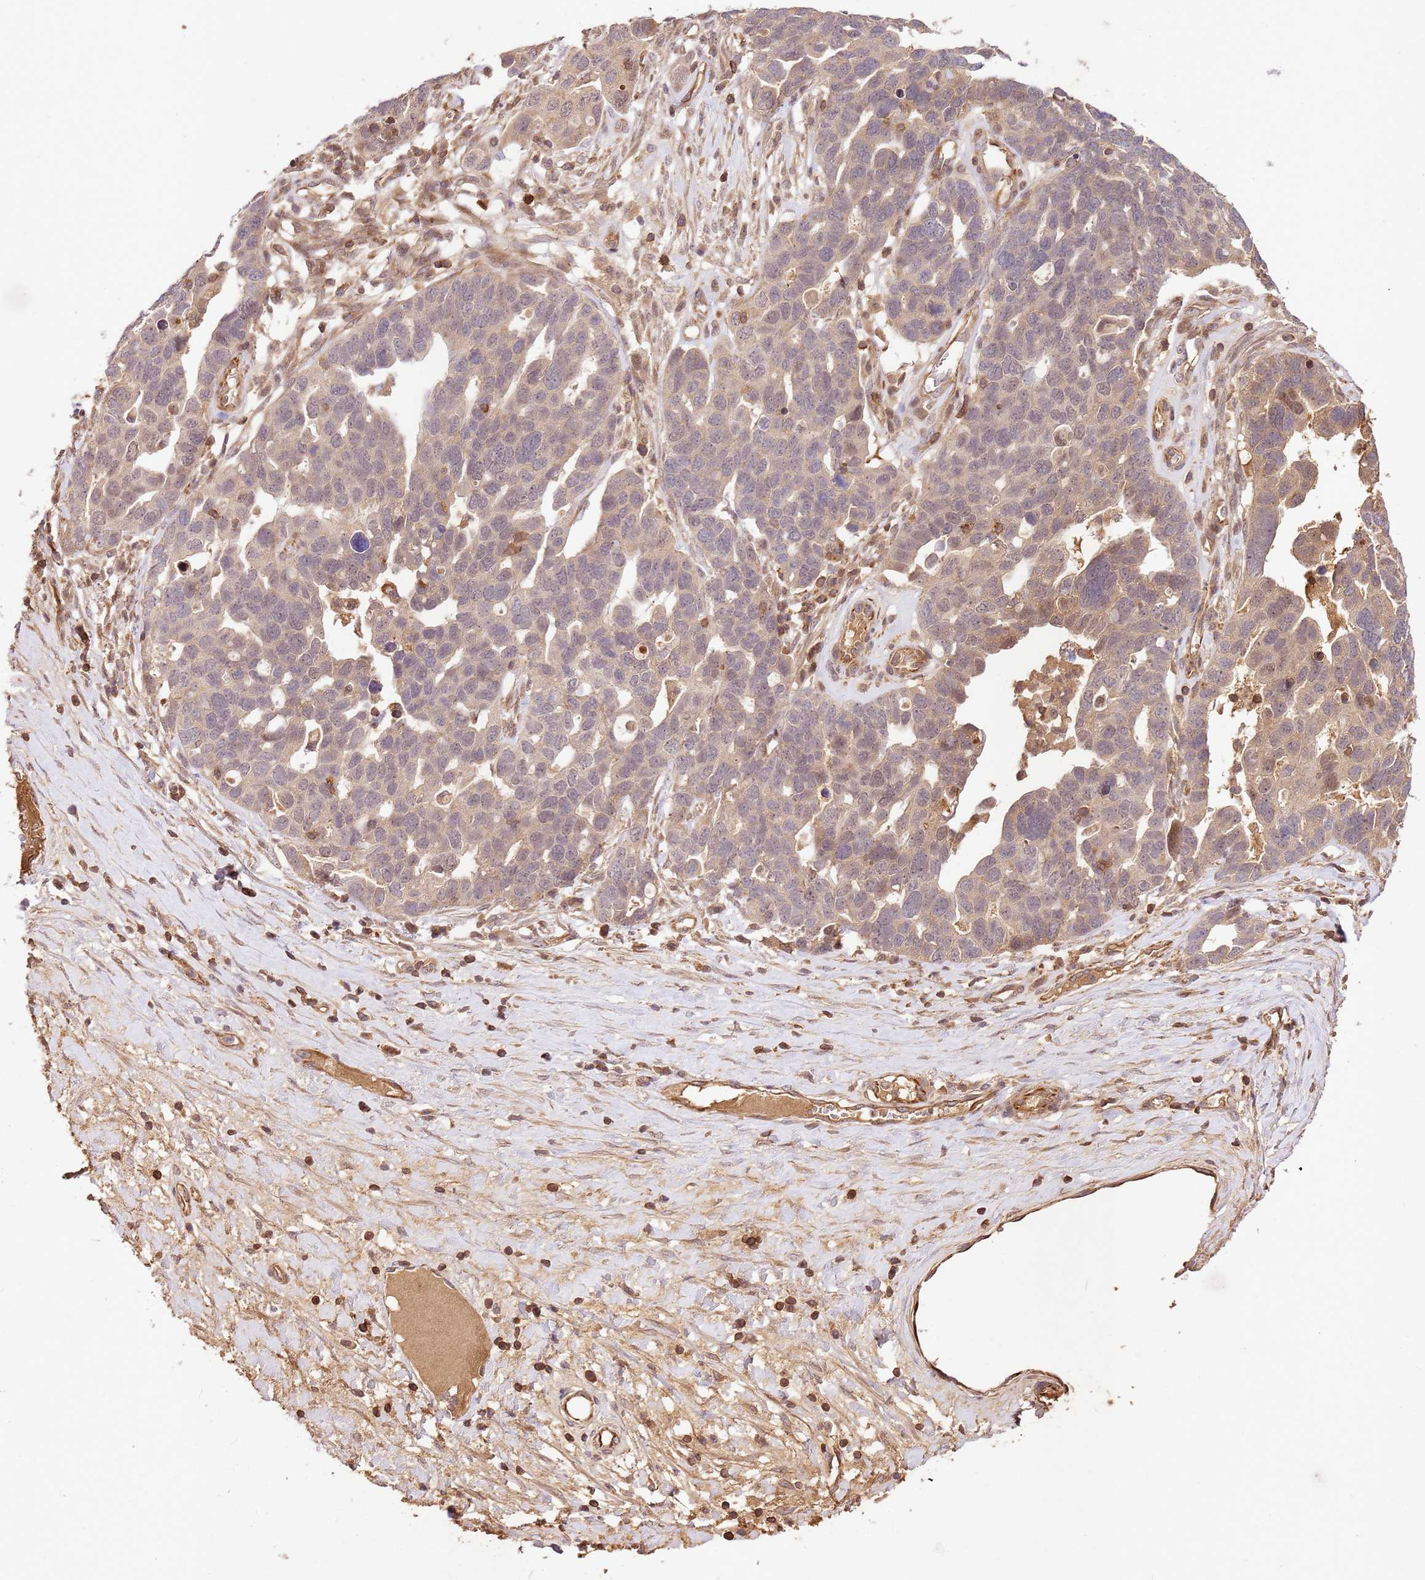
{"staining": {"intensity": "weak", "quantity": ">75%", "location": "cytoplasmic/membranous"}, "tissue": "ovarian cancer", "cell_type": "Tumor cells", "image_type": "cancer", "snomed": [{"axis": "morphology", "description": "Cystadenocarcinoma, serous, NOS"}, {"axis": "topography", "description": "Ovary"}], "caption": "Weak cytoplasmic/membranous protein expression is appreciated in approximately >75% of tumor cells in ovarian cancer (serous cystadenocarcinoma).", "gene": "KATNAL2", "patient": {"sex": "female", "age": 54}}